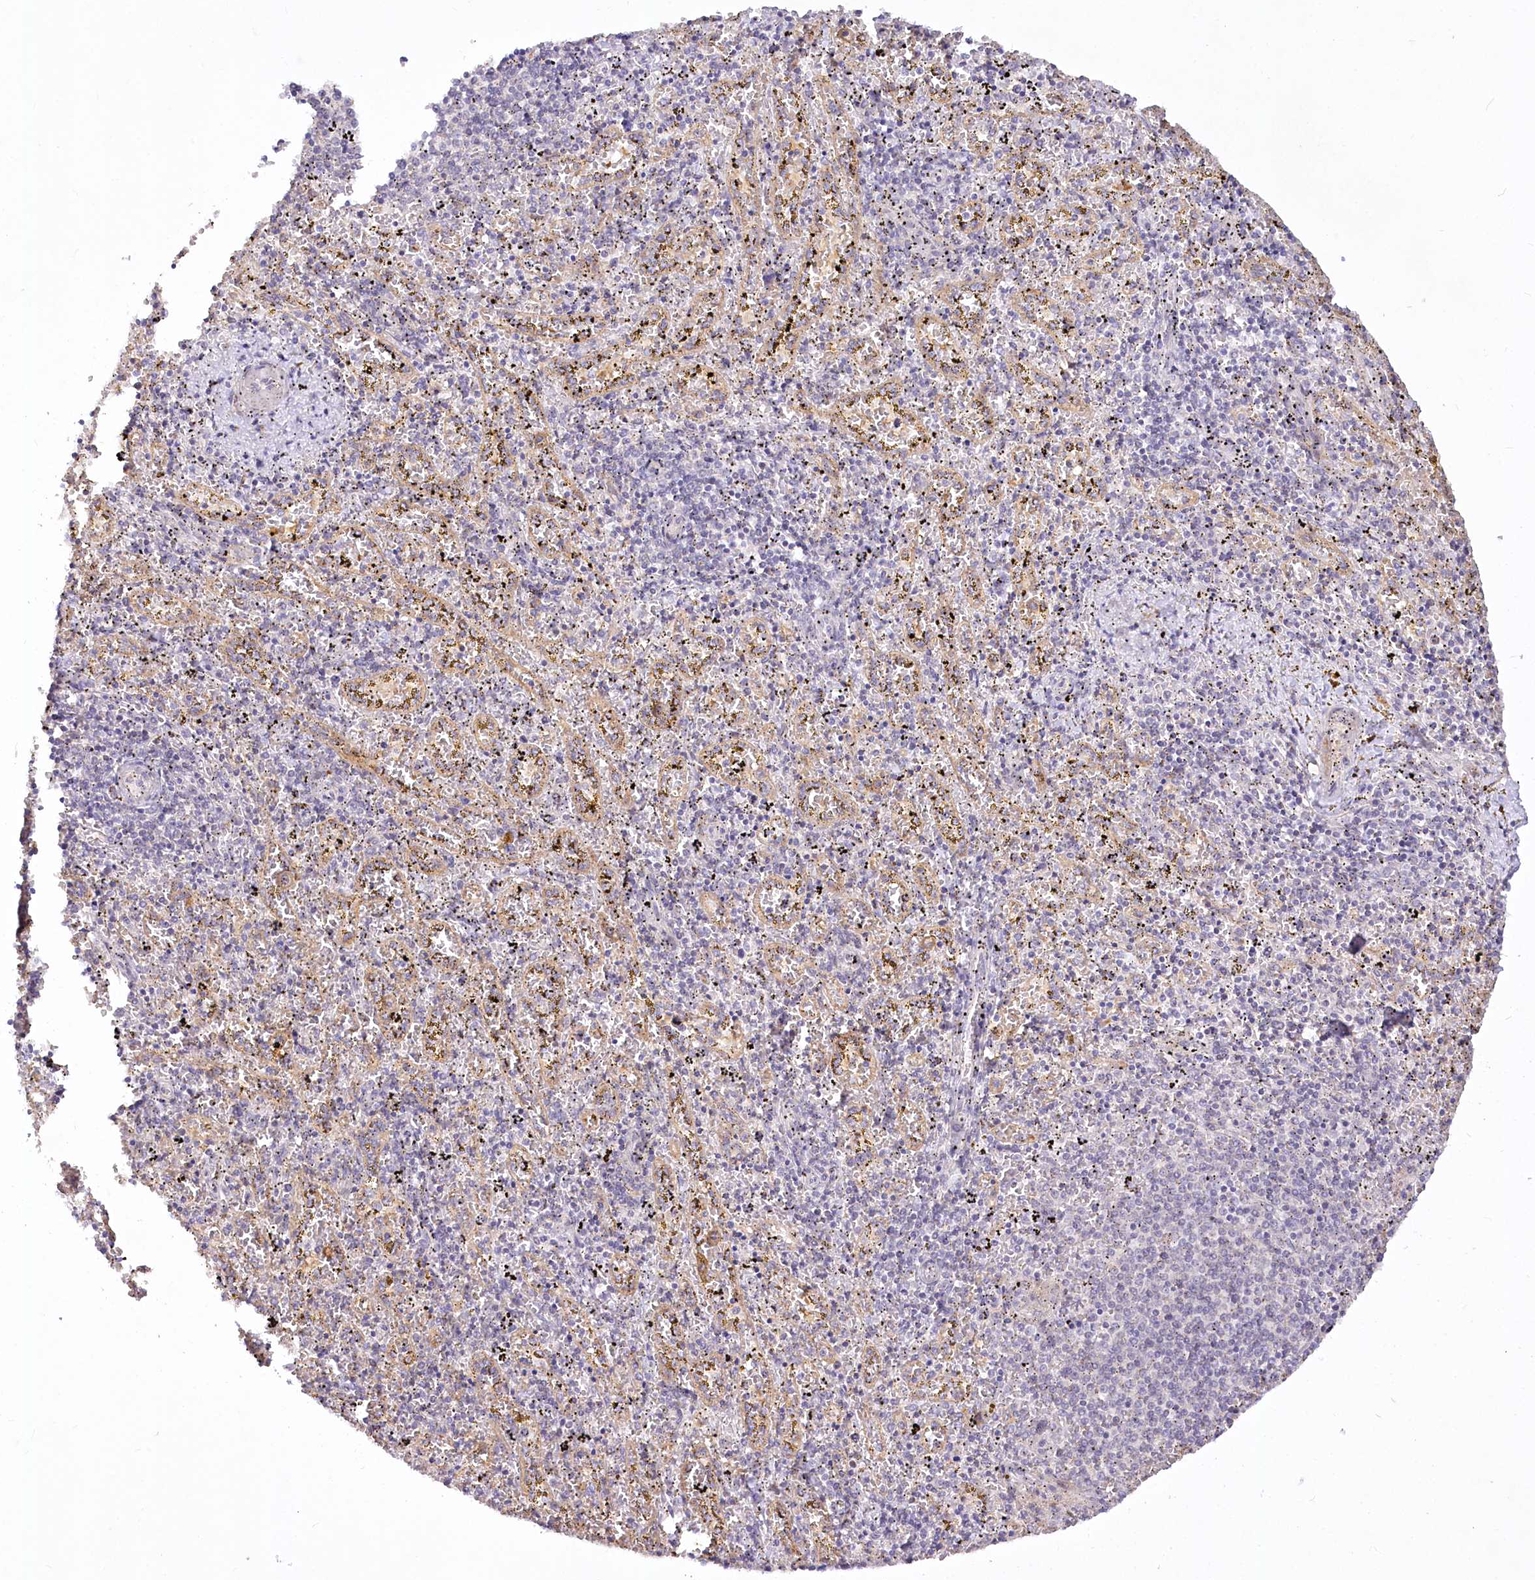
{"staining": {"intensity": "negative", "quantity": "none", "location": "none"}, "tissue": "spleen", "cell_type": "Cells in red pulp", "image_type": "normal", "snomed": [{"axis": "morphology", "description": "Normal tissue, NOS"}, {"axis": "topography", "description": "Spleen"}], "caption": "Human spleen stained for a protein using IHC exhibits no staining in cells in red pulp.", "gene": "EFHC2", "patient": {"sex": "male", "age": 11}}